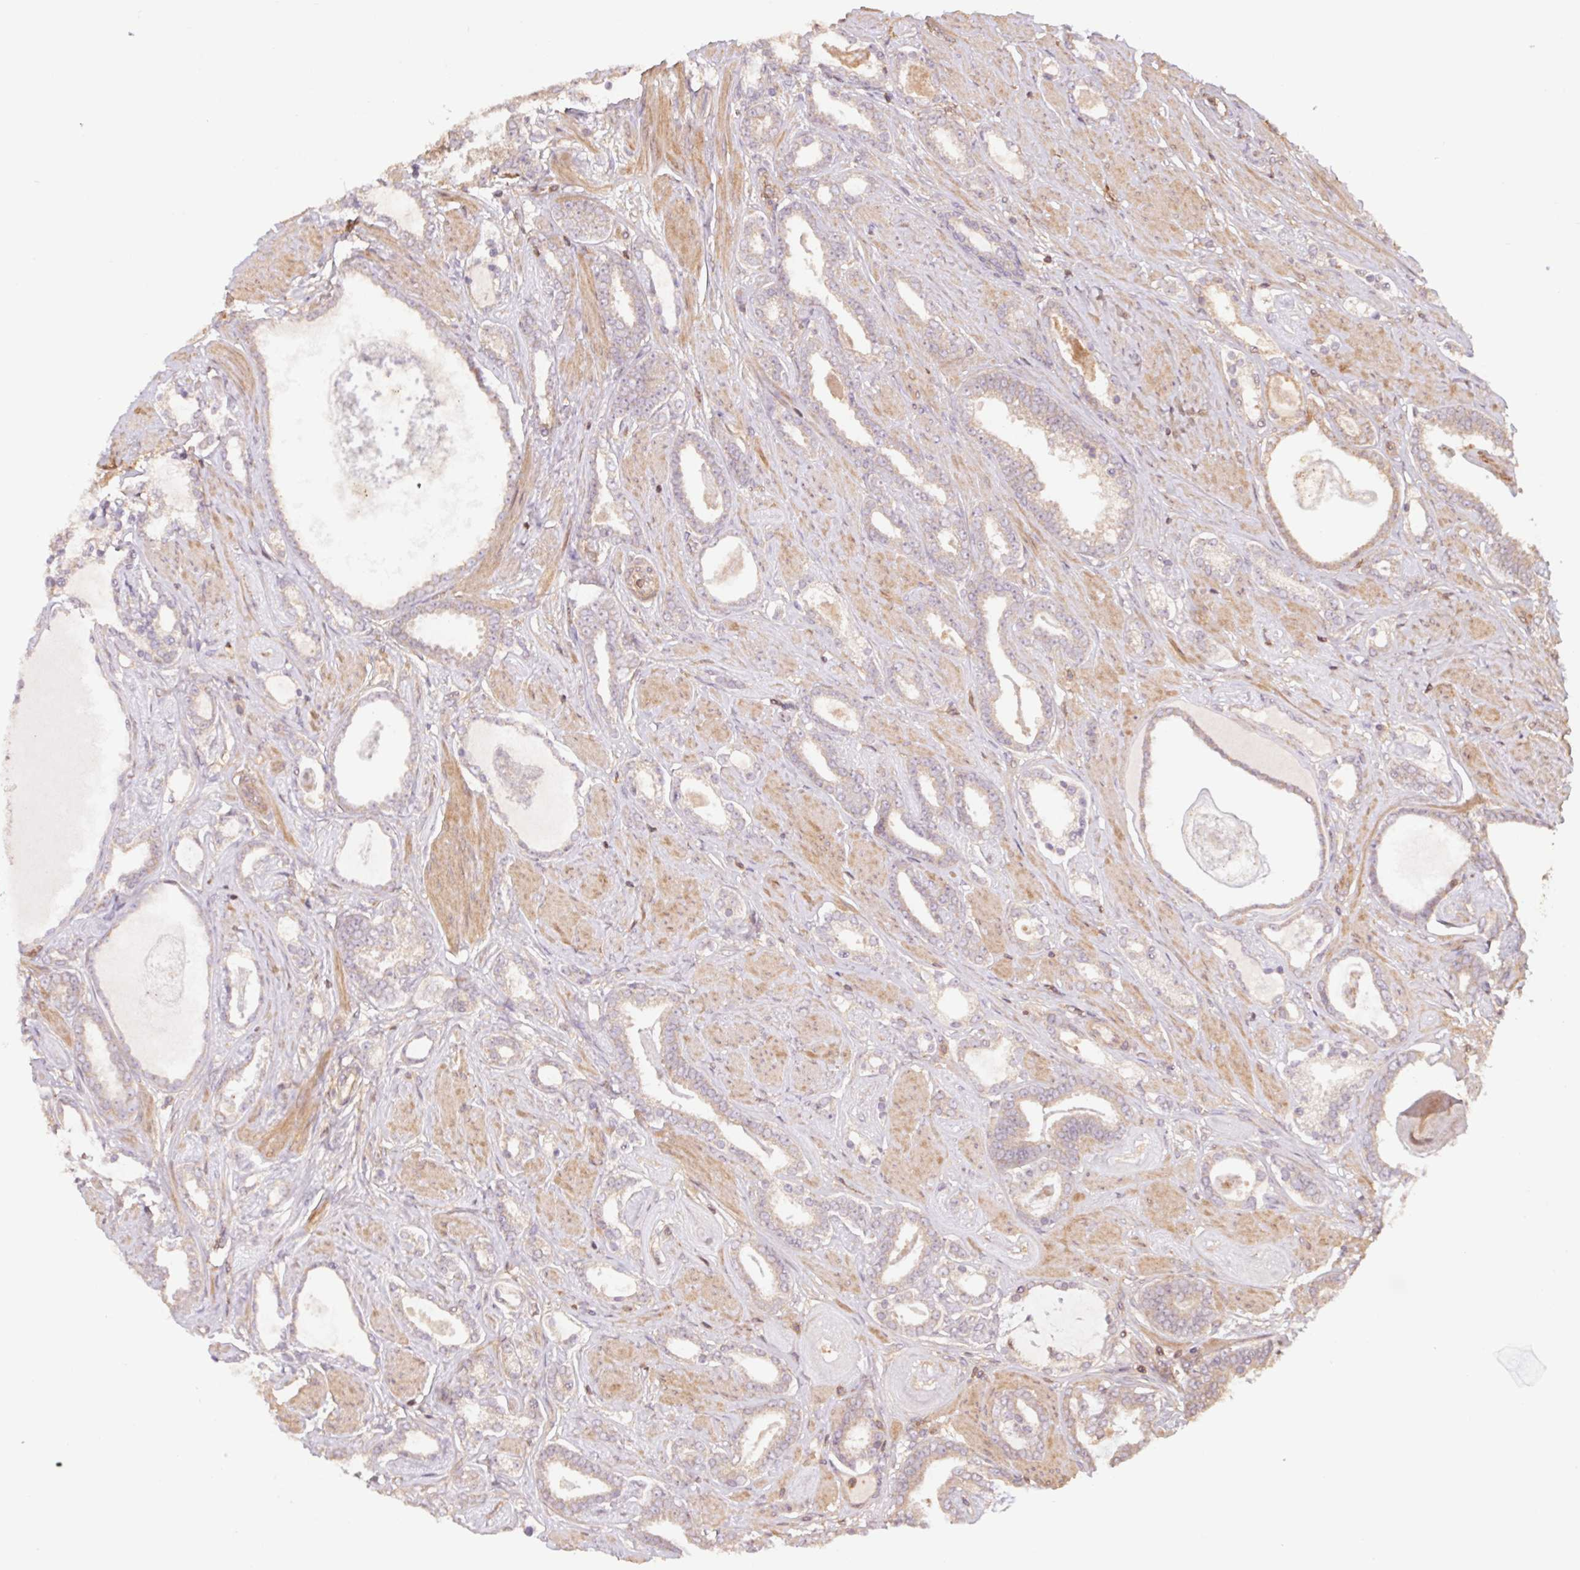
{"staining": {"intensity": "moderate", "quantity": "25%-75%", "location": "cytoplasmic/membranous"}, "tissue": "prostate cancer", "cell_type": "Tumor cells", "image_type": "cancer", "snomed": [{"axis": "morphology", "description": "Adenocarcinoma, High grade"}, {"axis": "topography", "description": "Prostate"}], "caption": "A medium amount of moderate cytoplasmic/membranous positivity is seen in about 25%-75% of tumor cells in prostate cancer (high-grade adenocarcinoma) tissue.", "gene": "TUBA3D", "patient": {"sex": "male", "age": 63}}